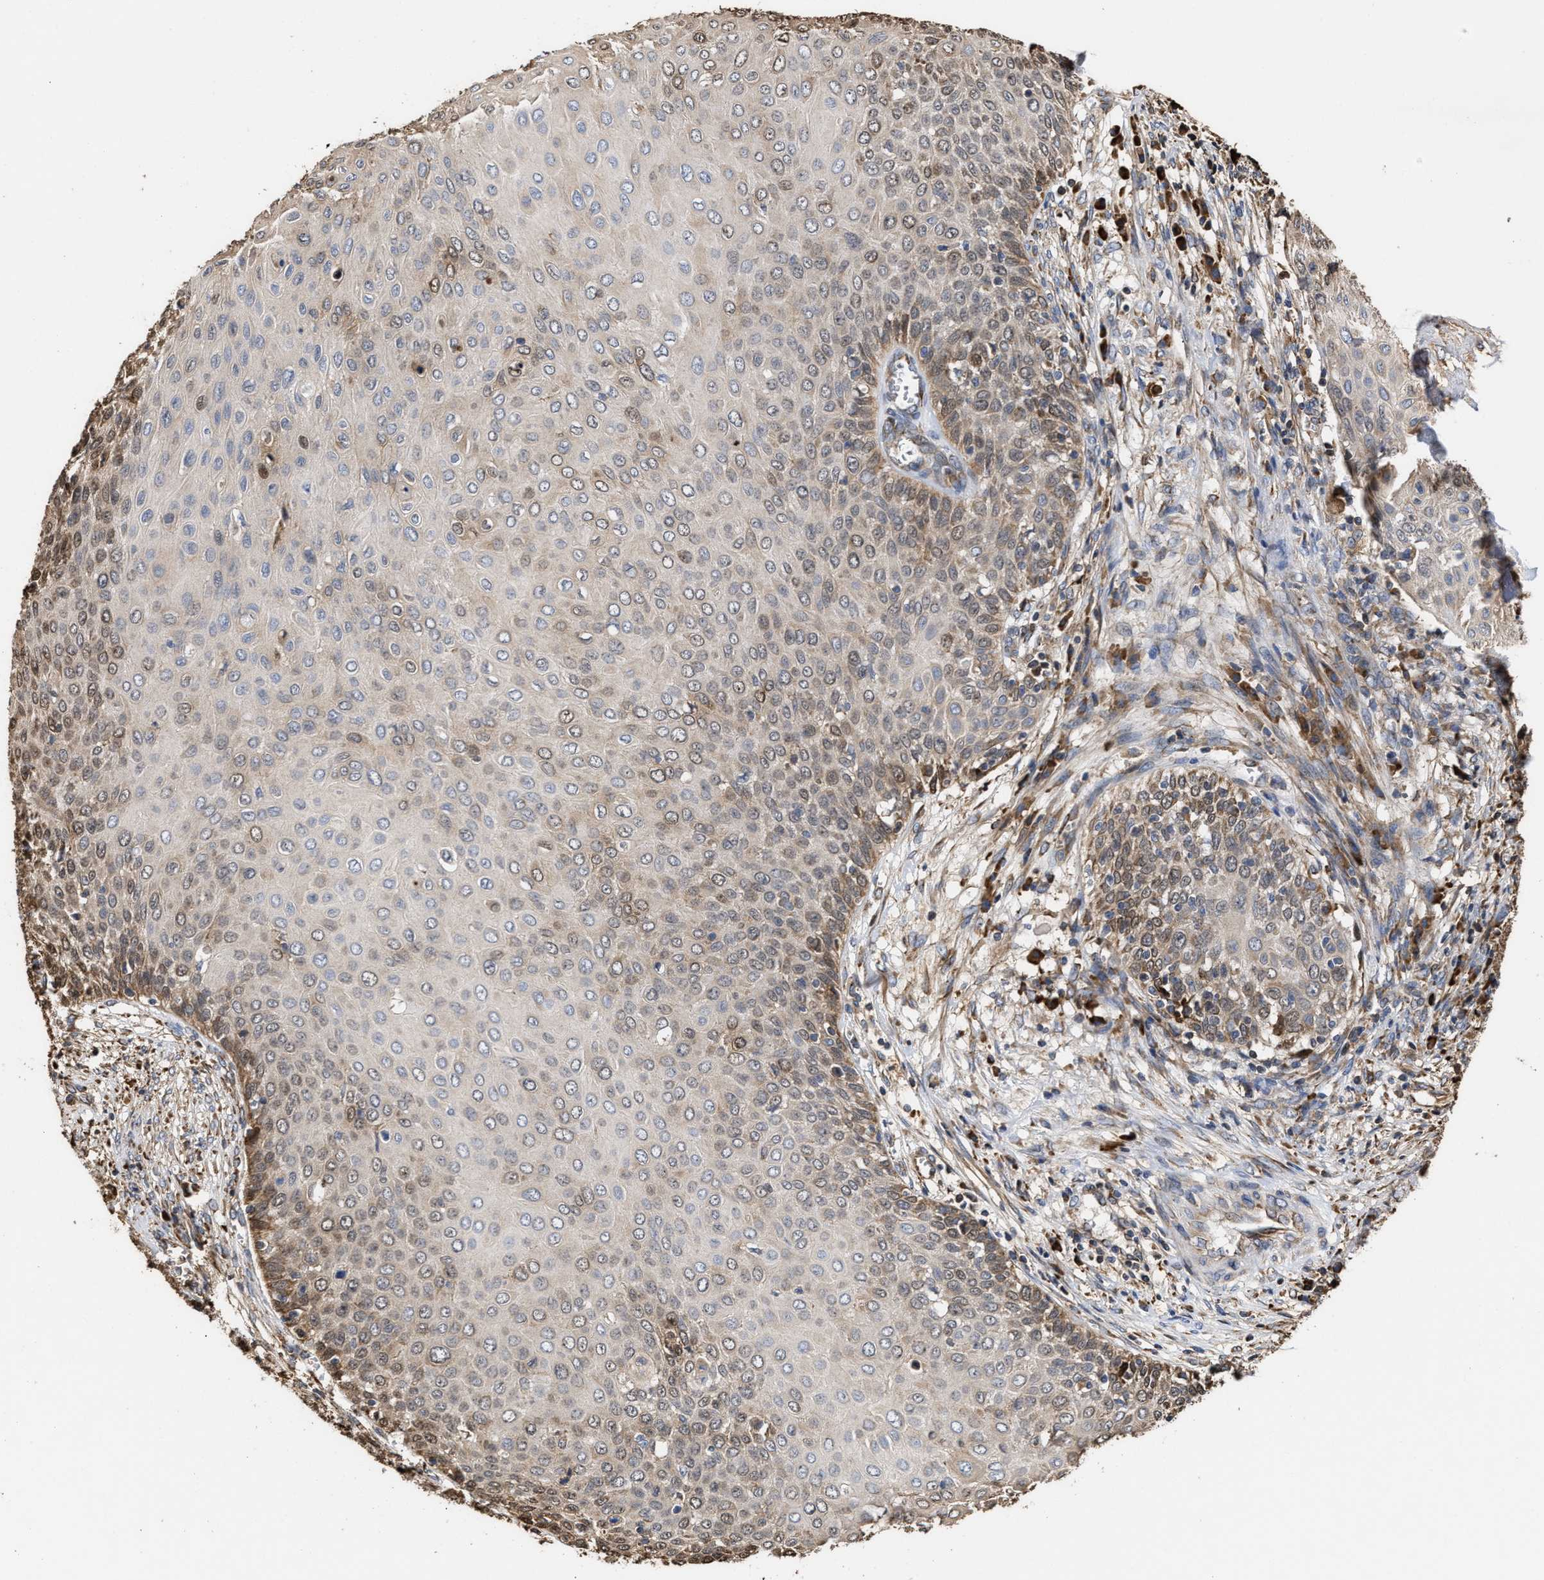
{"staining": {"intensity": "weak", "quantity": "25%-75%", "location": "cytoplasmic/membranous"}, "tissue": "cervical cancer", "cell_type": "Tumor cells", "image_type": "cancer", "snomed": [{"axis": "morphology", "description": "Squamous cell carcinoma, NOS"}, {"axis": "topography", "description": "Cervix"}], "caption": "Cervical squamous cell carcinoma stained for a protein (brown) demonstrates weak cytoplasmic/membranous positive staining in approximately 25%-75% of tumor cells.", "gene": "GOSR1", "patient": {"sex": "female", "age": 39}}